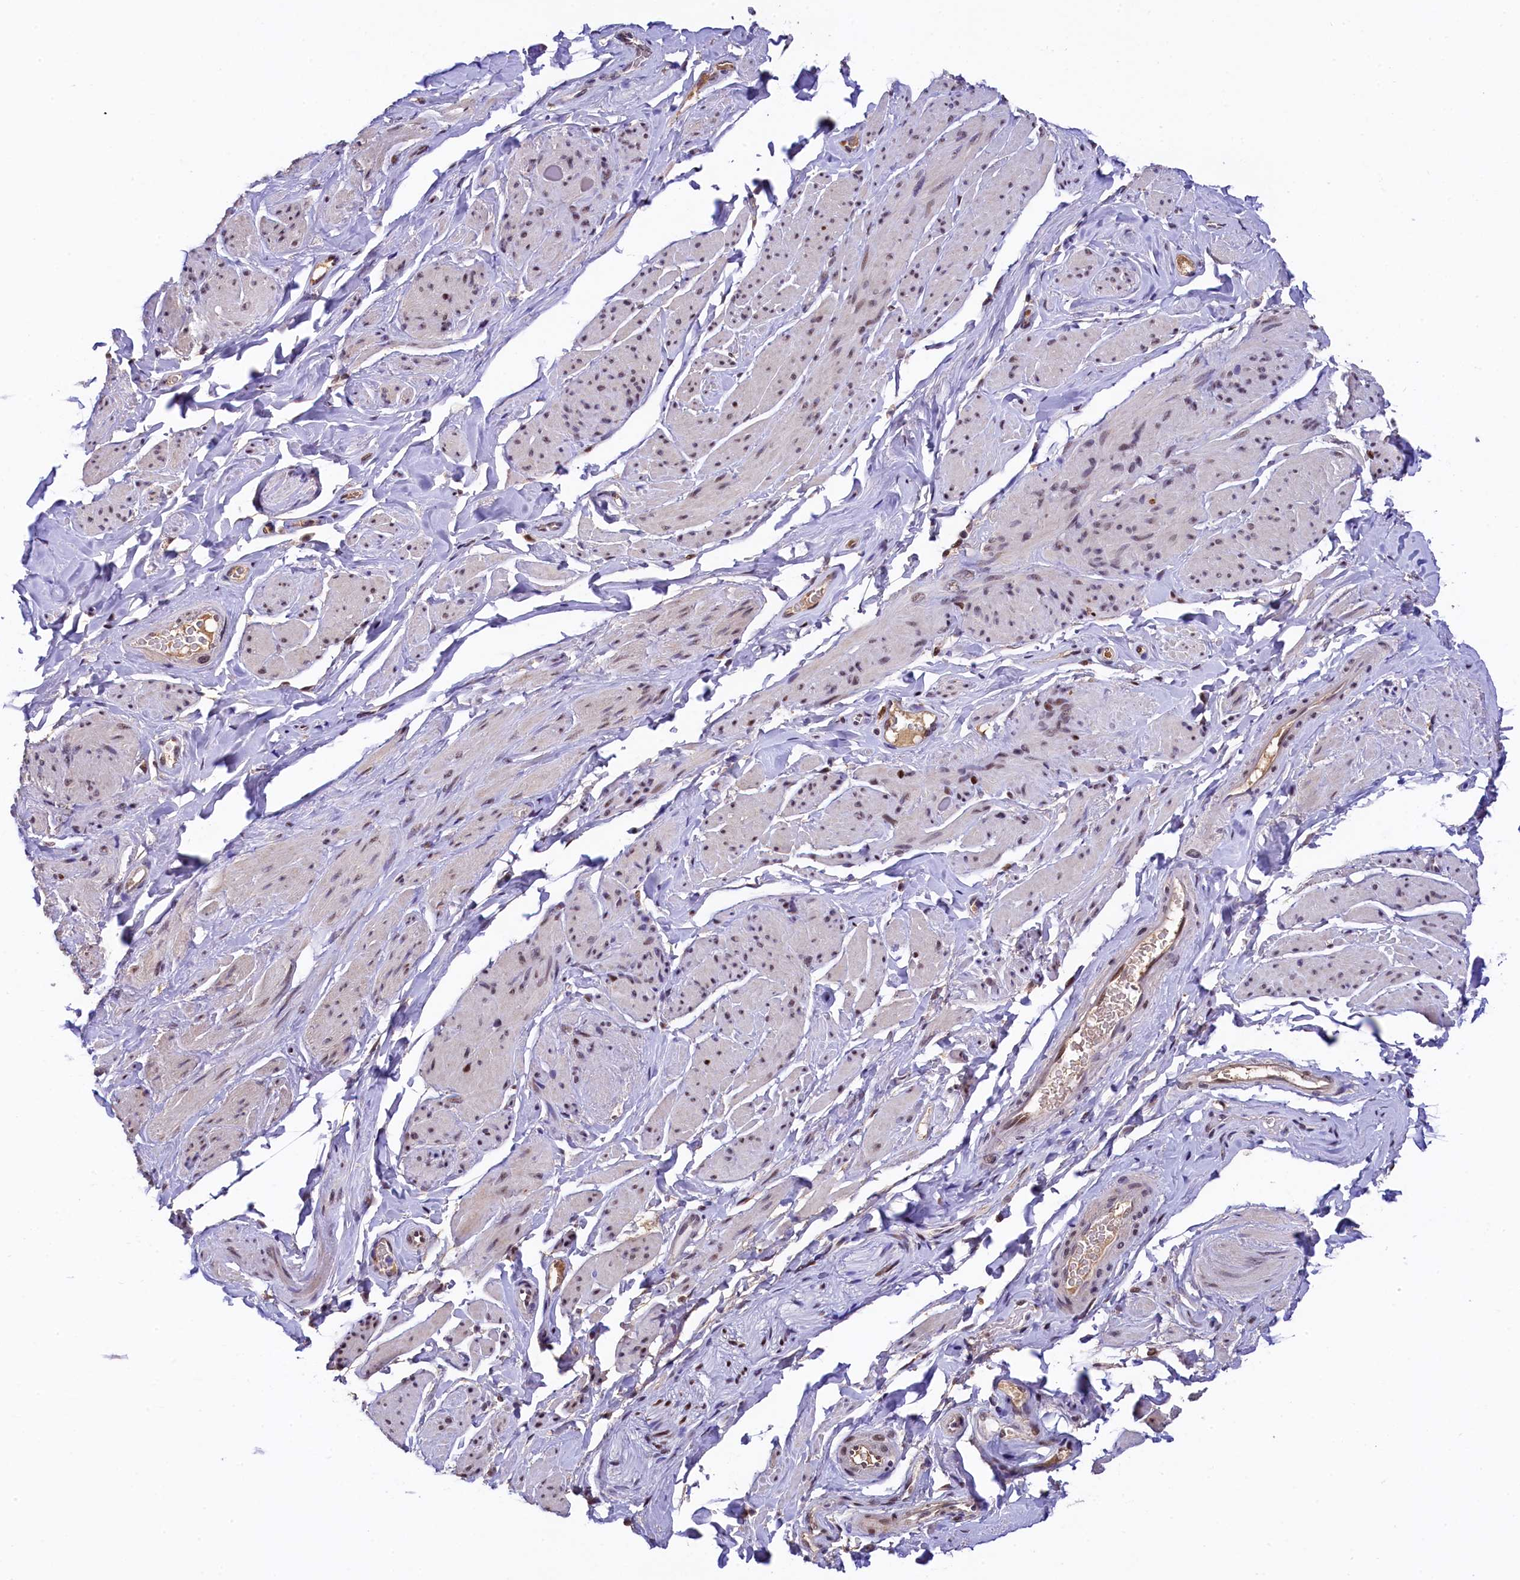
{"staining": {"intensity": "moderate", "quantity": "25%-75%", "location": "nuclear"}, "tissue": "smooth muscle", "cell_type": "Smooth muscle cells", "image_type": "normal", "snomed": [{"axis": "morphology", "description": "Normal tissue, NOS"}, {"axis": "topography", "description": "Smooth muscle"}, {"axis": "topography", "description": "Peripheral nerve tissue"}], "caption": "Immunohistochemical staining of normal smooth muscle demonstrates moderate nuclear protein expression in about 25%-75% of smooth muscle cells.", "gene": "HECTD4", "patient": {"sex": "male", "age": 69}}